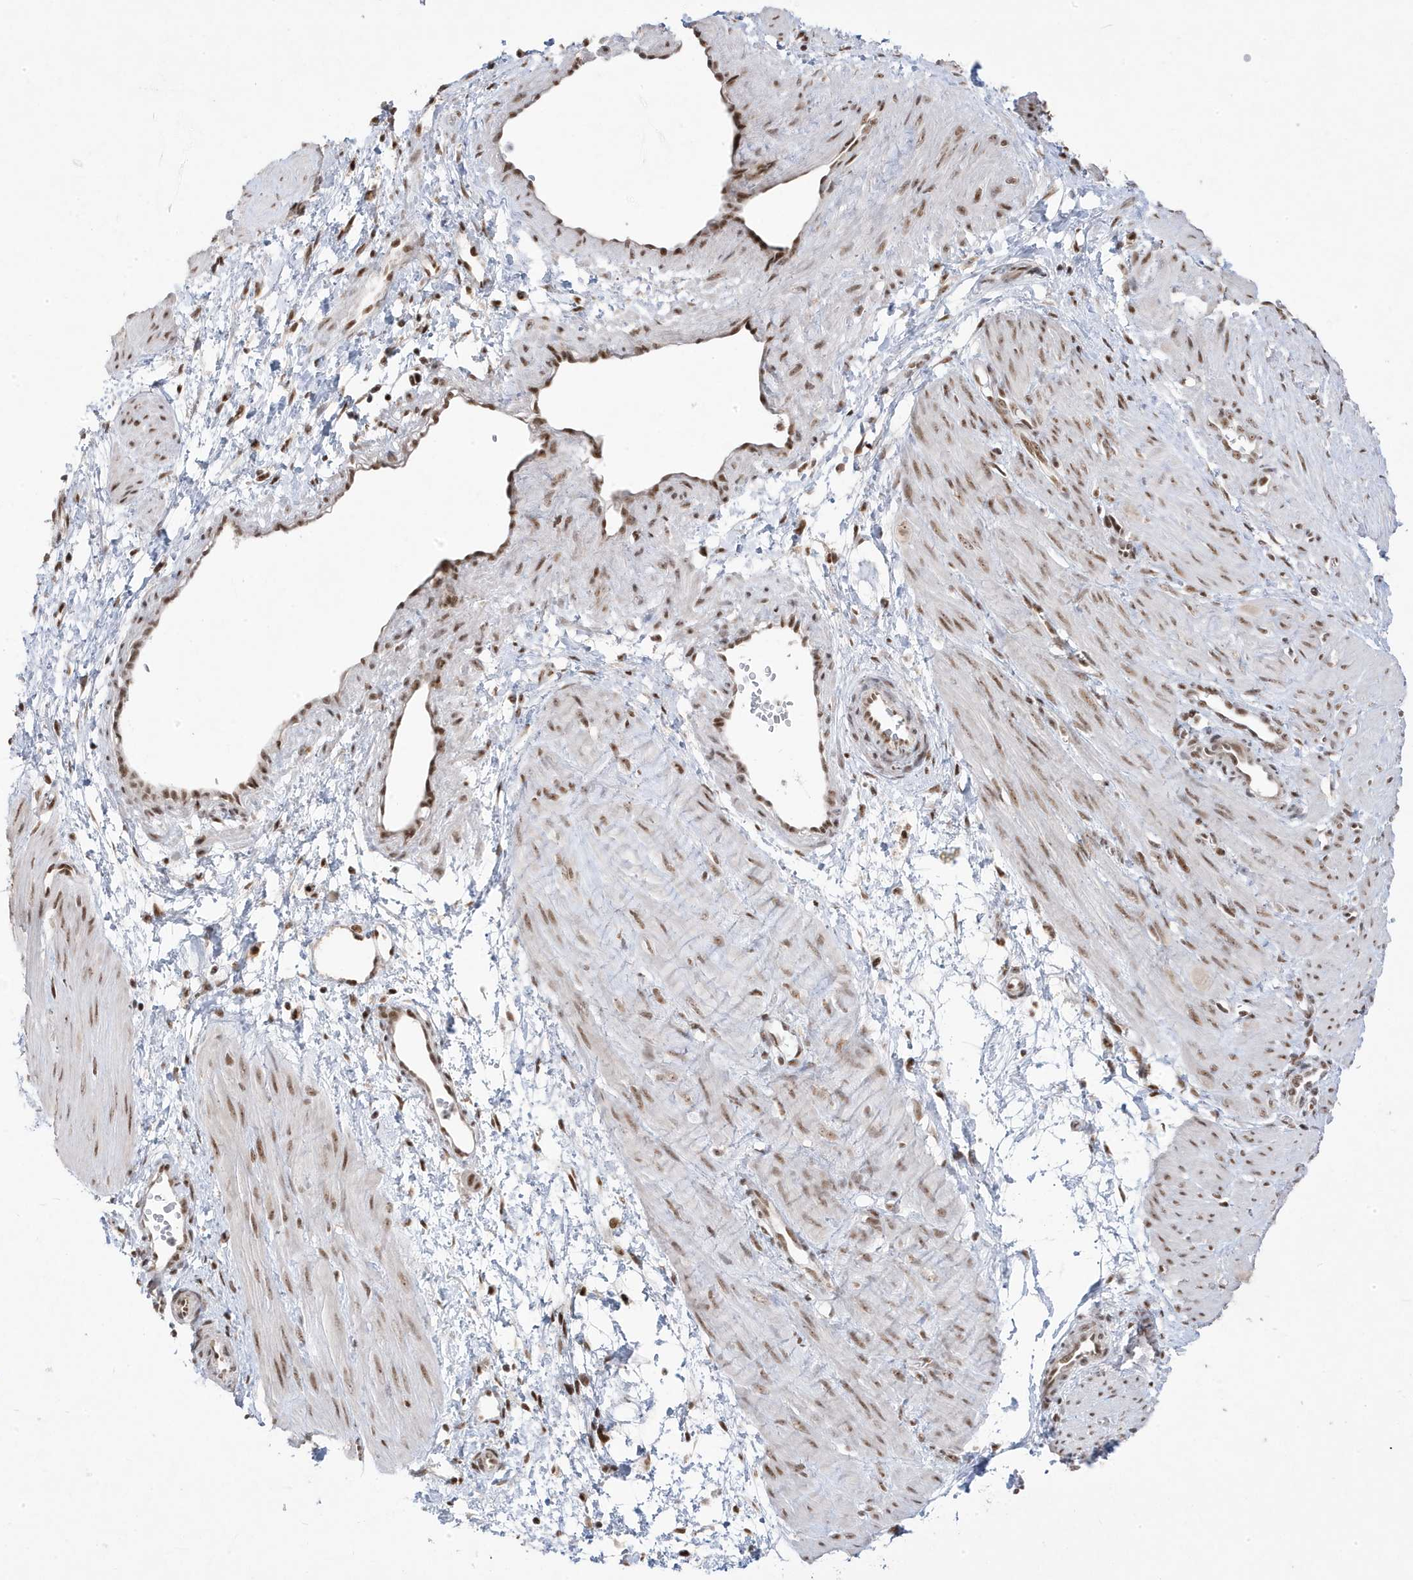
{"staining": {"intensity": "moderate", "quantity": ">75%", "location": "nuclear"}, "tissue": "smooth muscle", "cell_type": "Smooth muscle cells", "image_type": "normal", "snomed": [{"axis": "morphology", "description": "Normal tissue, NOS"}, {"axis": "topography", "description": "Endometrium"}], "caption": "DAB immunohistochemical staining of unremarkable human smooth muscle exhibits moderate nuclear protein staining in about >75% of smooth muscle cells. (Brightfield microscopy of DAB IHC at high magnification).", "gene": "MTREX", "patient": {"sex": "female", "age": 33}}